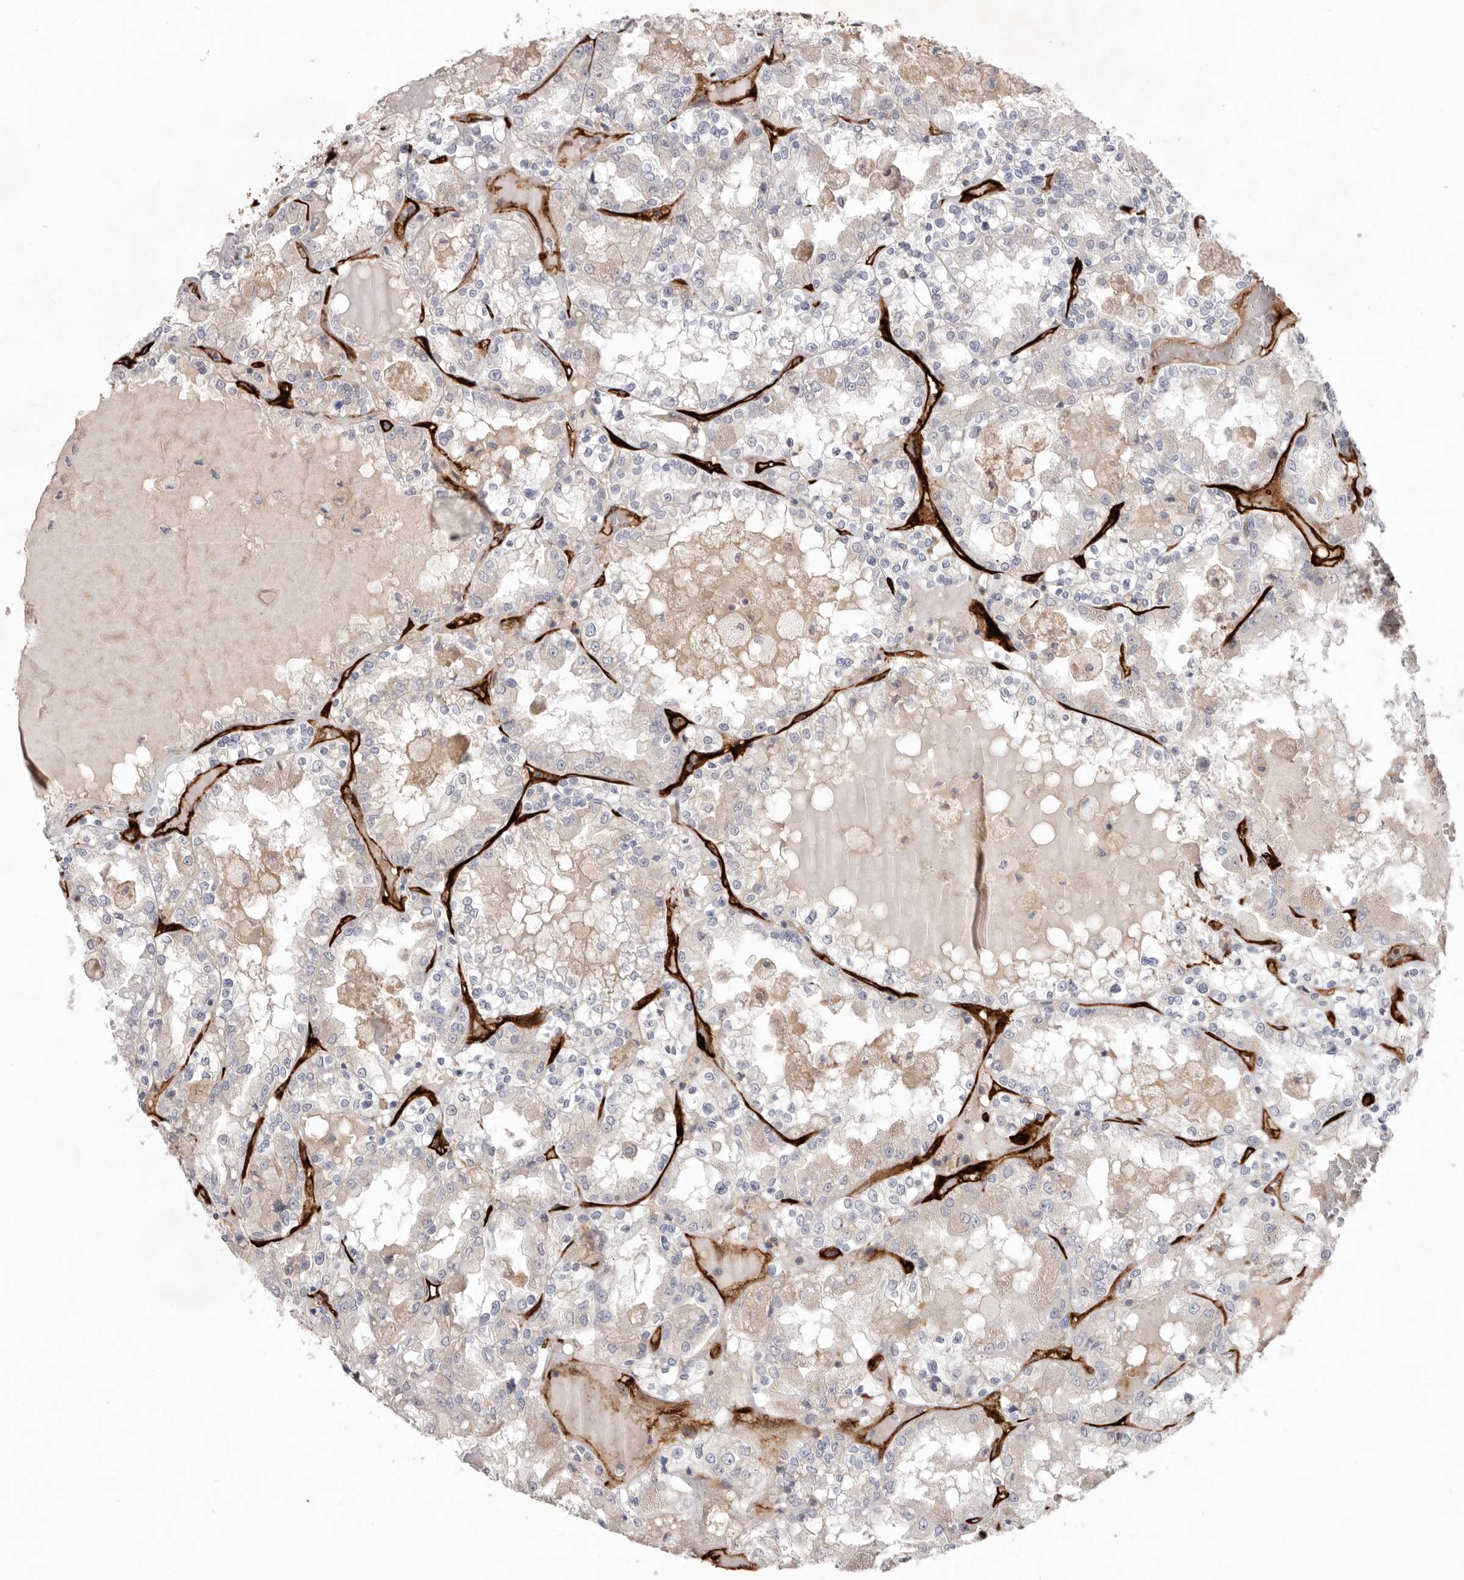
{"staining": {"intensity": "negative", "quantity": "none", "location": "none"}, "tissue": "renal cancer", "cell_type": "Tumor cells", "image_type": "cancer", "snomed": [{"axis": "morphology", "description": "Adenocarcinoma, NOS"}, {"axis": "topography", "description": "Kidney"}], "caption": "Immunohistochemistry (IHC) histopathology image of human renal cancer (adenocarcinoma) stained for a protein (brown), which reveals no staining in tumor cells.", "gene": "LRRC66", "patient": {"sex": "female", "age": 56}}